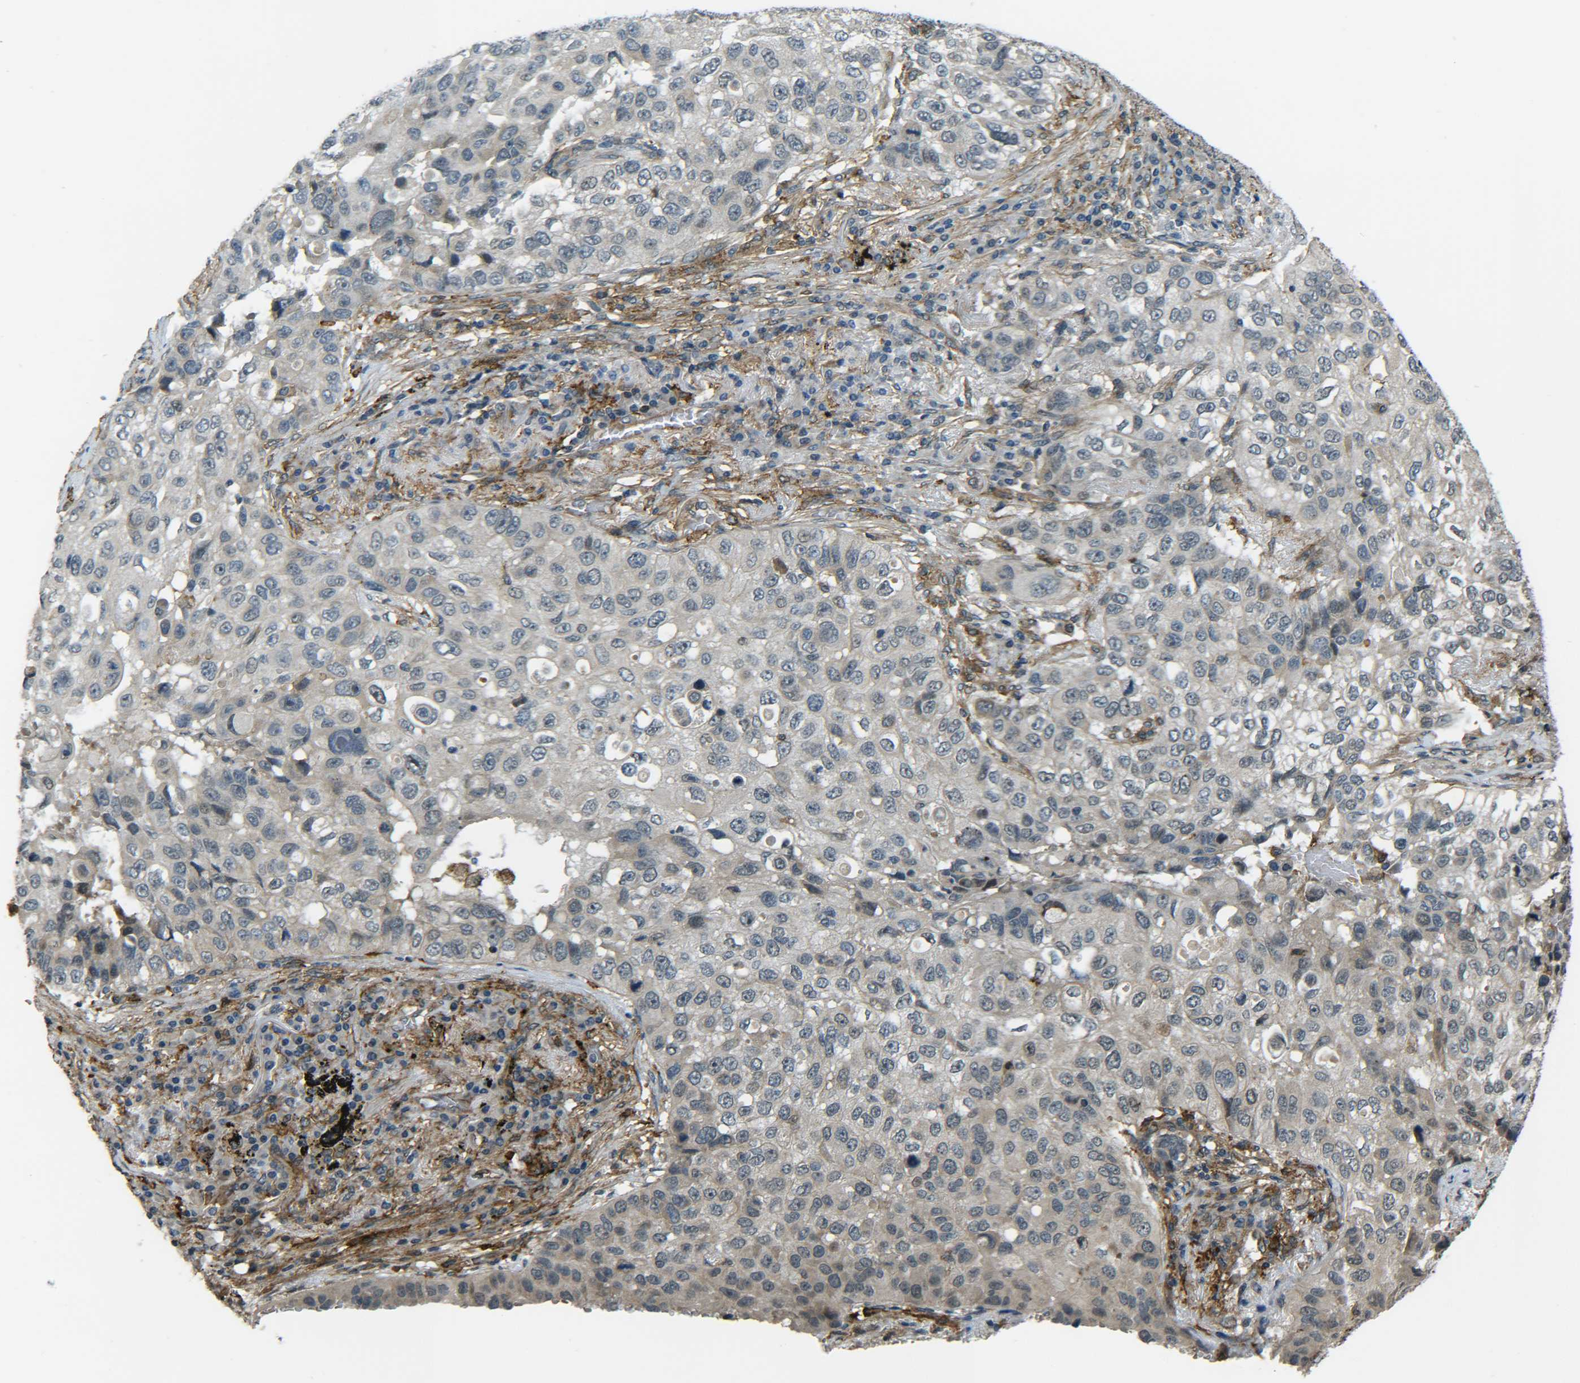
{"staining": {"intensity": "weak", "quantity": "<25%", "location": "cytoplasmic/membranous"}, "tissue": "lung cancer", "cell_type": "Tumor cells", "image_type": "cancer", "snomed": [{"axis": "morphology", "description": "Squamous cell carcinoma, NOS"}, {"axis": "topography", "description": "Lung"}], "caption": "The IHC image has no significant staining in tumor cells of lung cancer (squamous cell carcinoma) tissue.", "gene": "DAB2", "patient": {"sex": "male", "age": 57}}